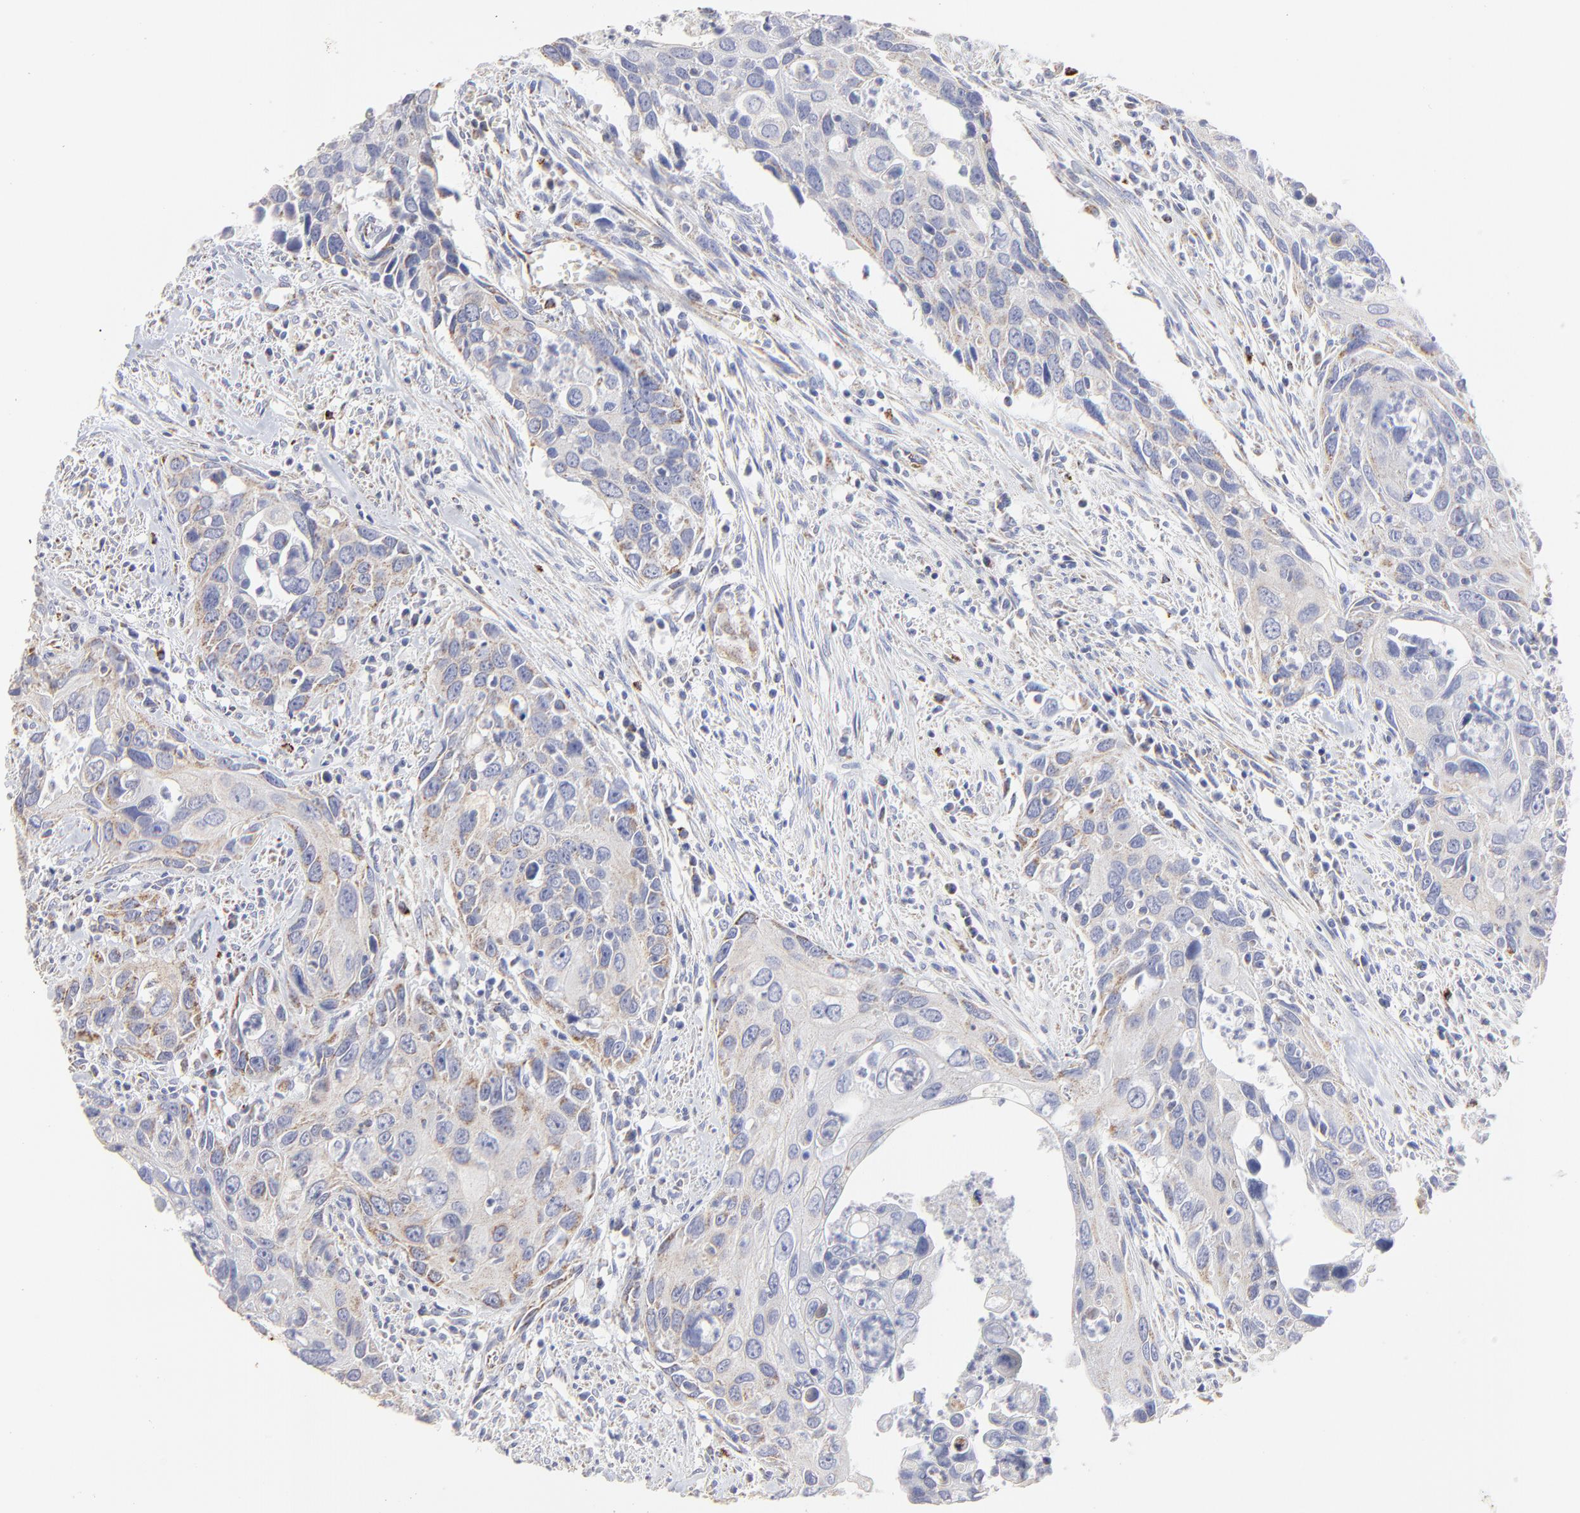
{"staining": {"intensity": "weak", "quantity": ">75%", "location": "cytoplasmic/membranous"}, "tissue": "urothelial cancer", "cell_type": "Tumor cells", "image_type": "cancer", "snomed": [{"axis": "morphology", "description": "Urothelial carcinoma, High grade"}, {"axis": "topography", "description": "Urinary bladder"}], "caption": "Approximately >75% of tumor cells in human urothelial carcinoma (high-grade) demonstrate weak cytoplasmic/membranous protein positivity as visualized by brown immunohistochemical staining.", "gene": "PINK1", "patient": {"sex": "male", "age": 71}}